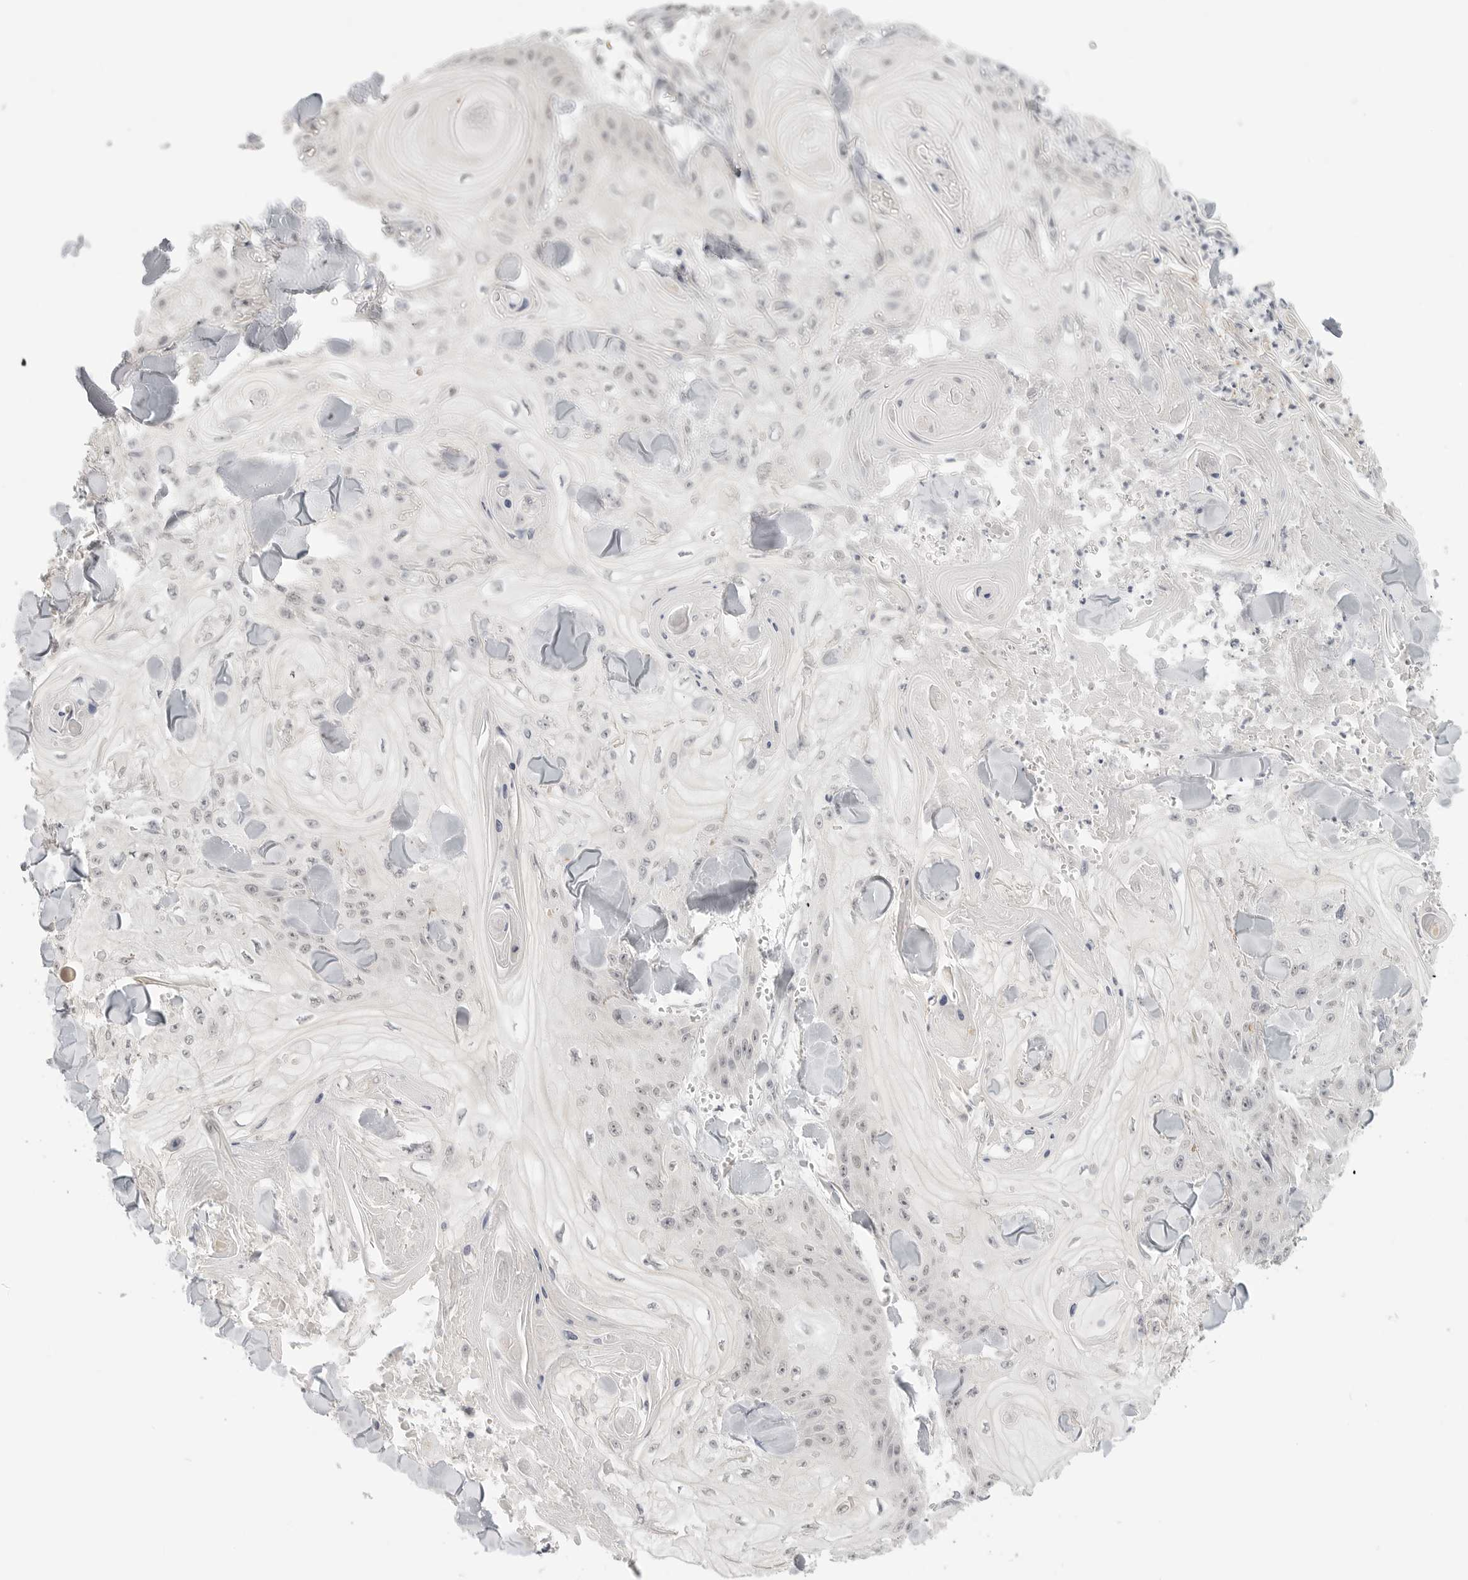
{"staining": {"intensity": "negative", "quantity": "none", "location": "none"}, "tissue": "skin cancer", "cell_type": "Tumor cells", "image_type": "cancer", "snomed": [{"axis": "morphology", "description": "Squamous cell carcinoma, NOS"}, {"axis": "topography", "description": "Skin"}], "caption": "IHC histopathology image of skin squamous cell carcinoma stained for a protein (brown), which displays no expression in tumor cells.", "gene": "KLK11", "patient": {"sex": "male", "age": 74}}